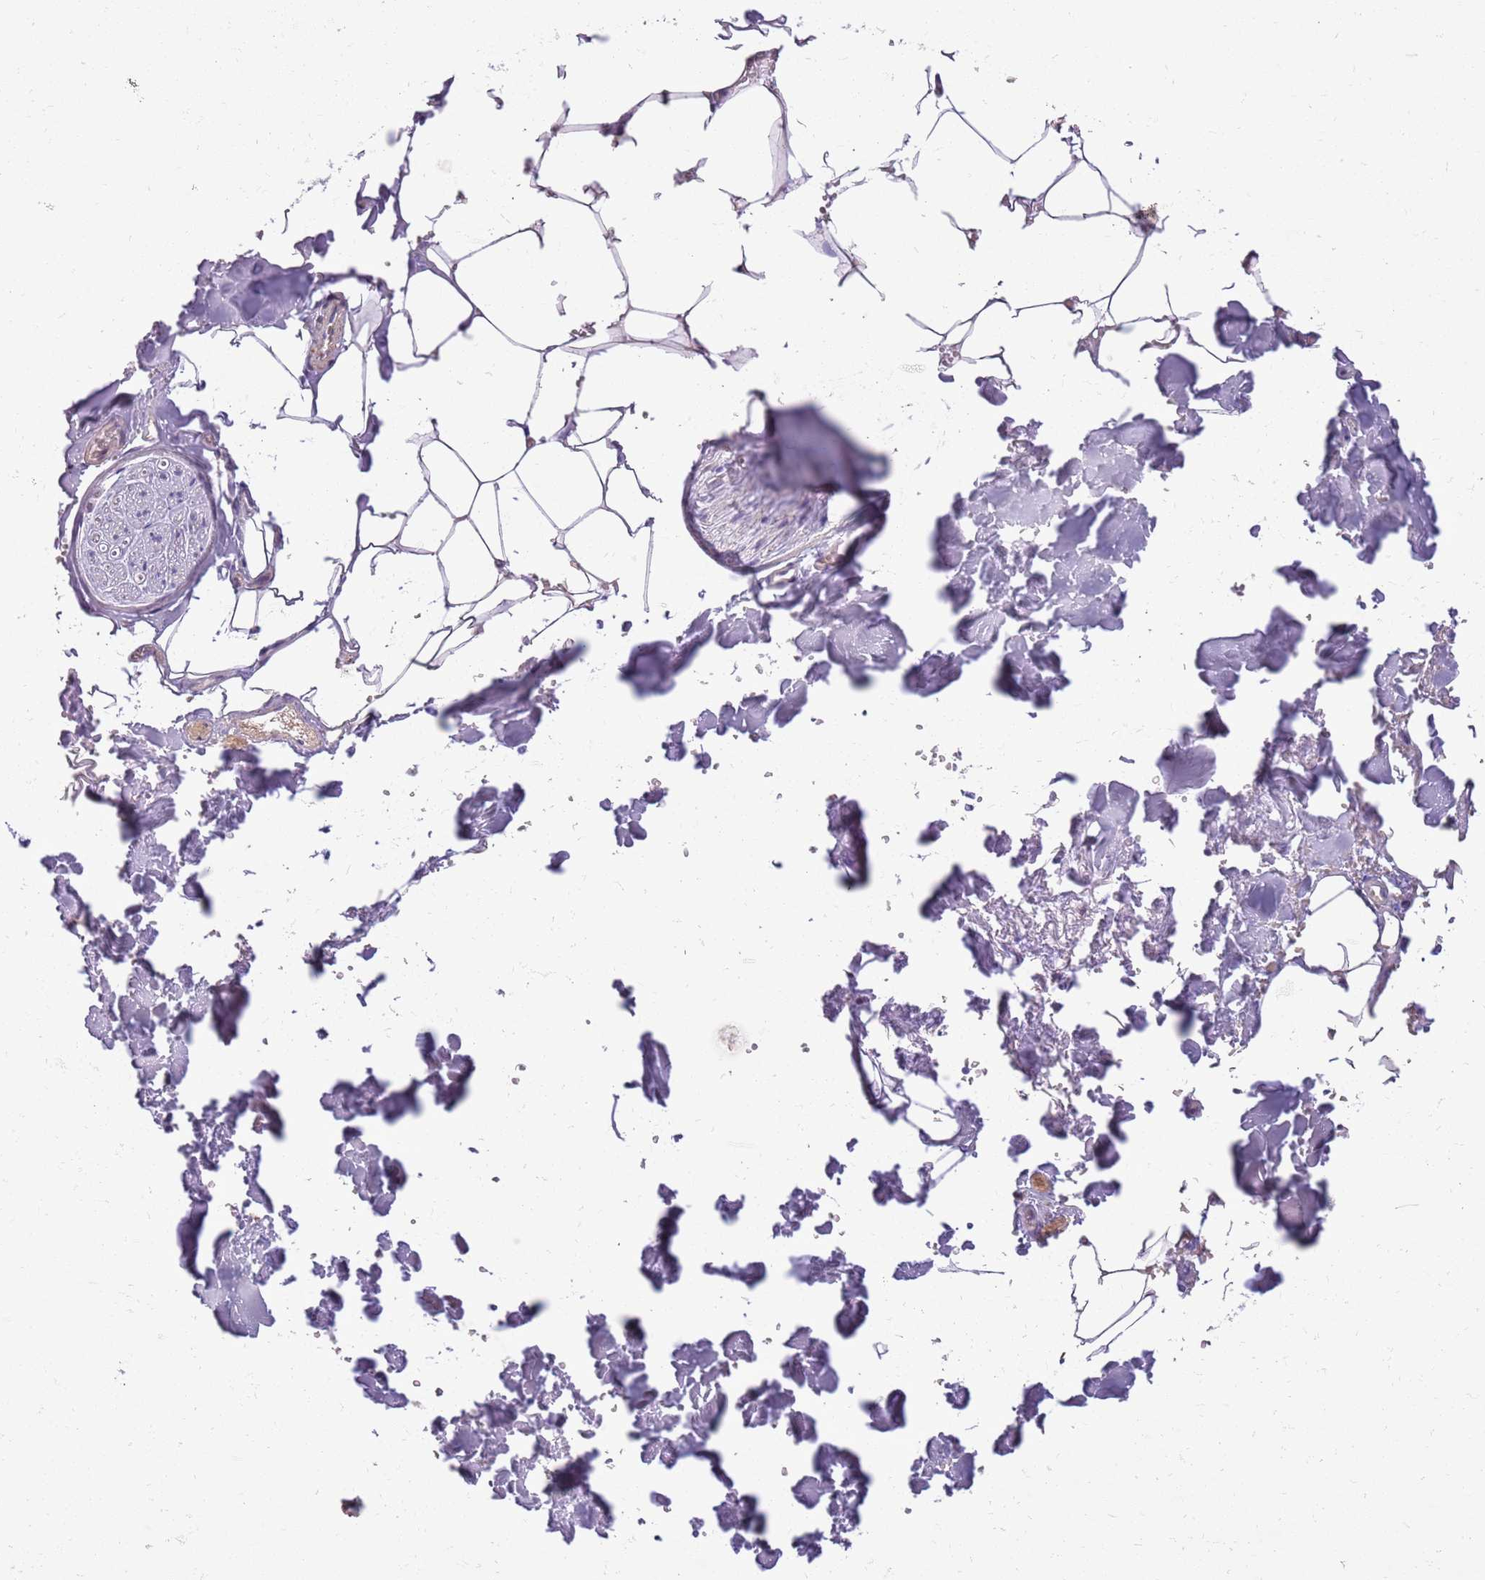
{"staining": {"intensity": "negative", "quantity": "none", "location": "none"}, "tissue": "adipose tissue", "cell_type": "Adipocytes", "image_type": "normal", "snomed": [{"axis": "morphology", "description": "Normal tissue, NOS"}, {"axis": "topography", "description": "Salivary gland"}, {"axis": "topography", "description": "Peripheral nerve tissue"}], "caption": "DAB immunohistochemical staining of normal adipose tissue reveals no significant staining in adipocytes. (Stains: DAB (3,3'-diaminobenzidine) immunohistochemistry with hematoxylin counter stain, Microscopy: brightfield microscopy at high magnification).", "gene": "JAML", "patient": {"sex": "male", "age": 38}}